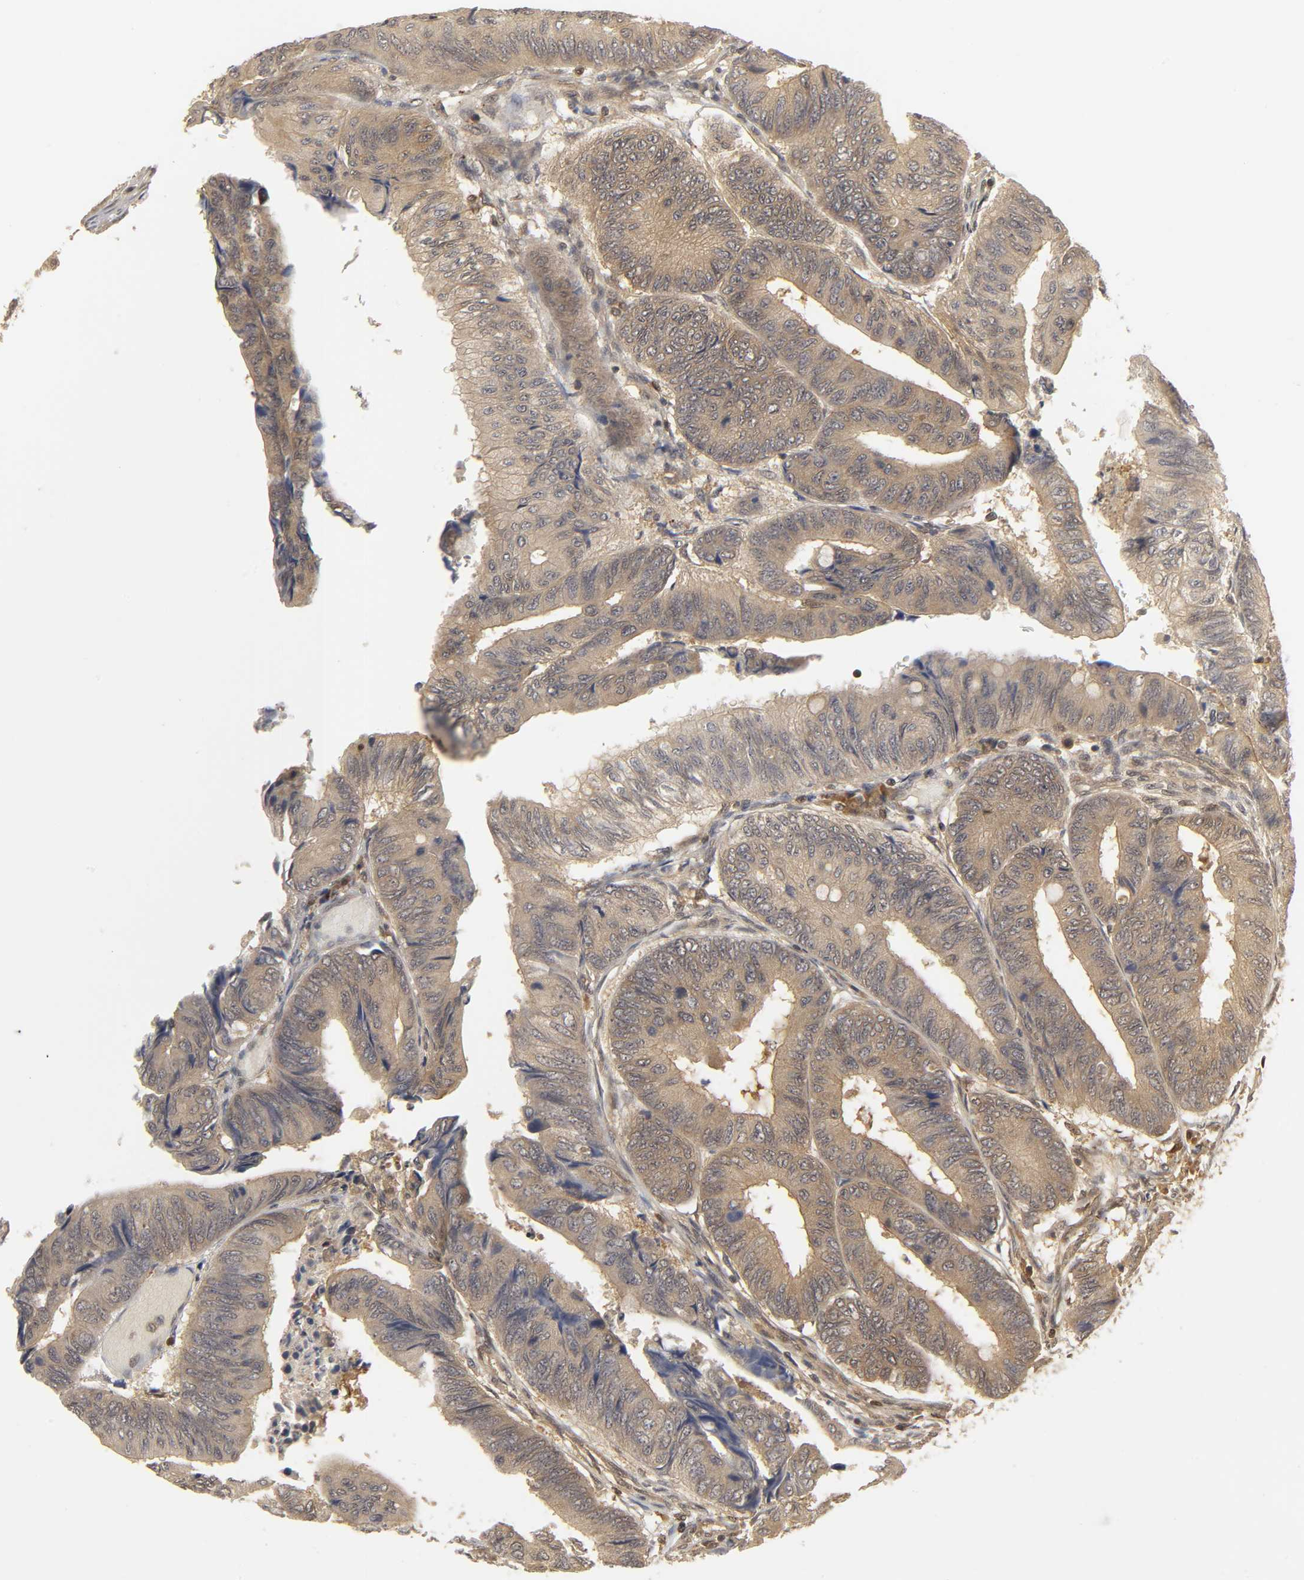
{"staining": {"intensity": "moderate", "quantity": ">75%", "location": "cytoplasmic/membranous"}, "tissue": "colorectal cancer", "cell_type": "Tumor cells", "image_type": "cancer", "snomed": [{"axis": "morphology", "description": "Normal tissue, NOS"}, {"axis": "morphology", "description": "Adenocarcinoma, NOS"}, {"axis": "topography", "description": "Rectum"}, {"axis": "topography", "description": "Peripheral nerve tissue"}], "caption": "Tumor cells display moderate cytoplasmic/membranous positivity in approximately >75% of cells in colorectal cancer. The staining was performed using DAB to visualize the protein expression in brown, while the nuclei were stained in blue with hematoxylin (Magnification: 20x).", "gene": "PARK7", "patient": {"sex": "male", "age": 92}}